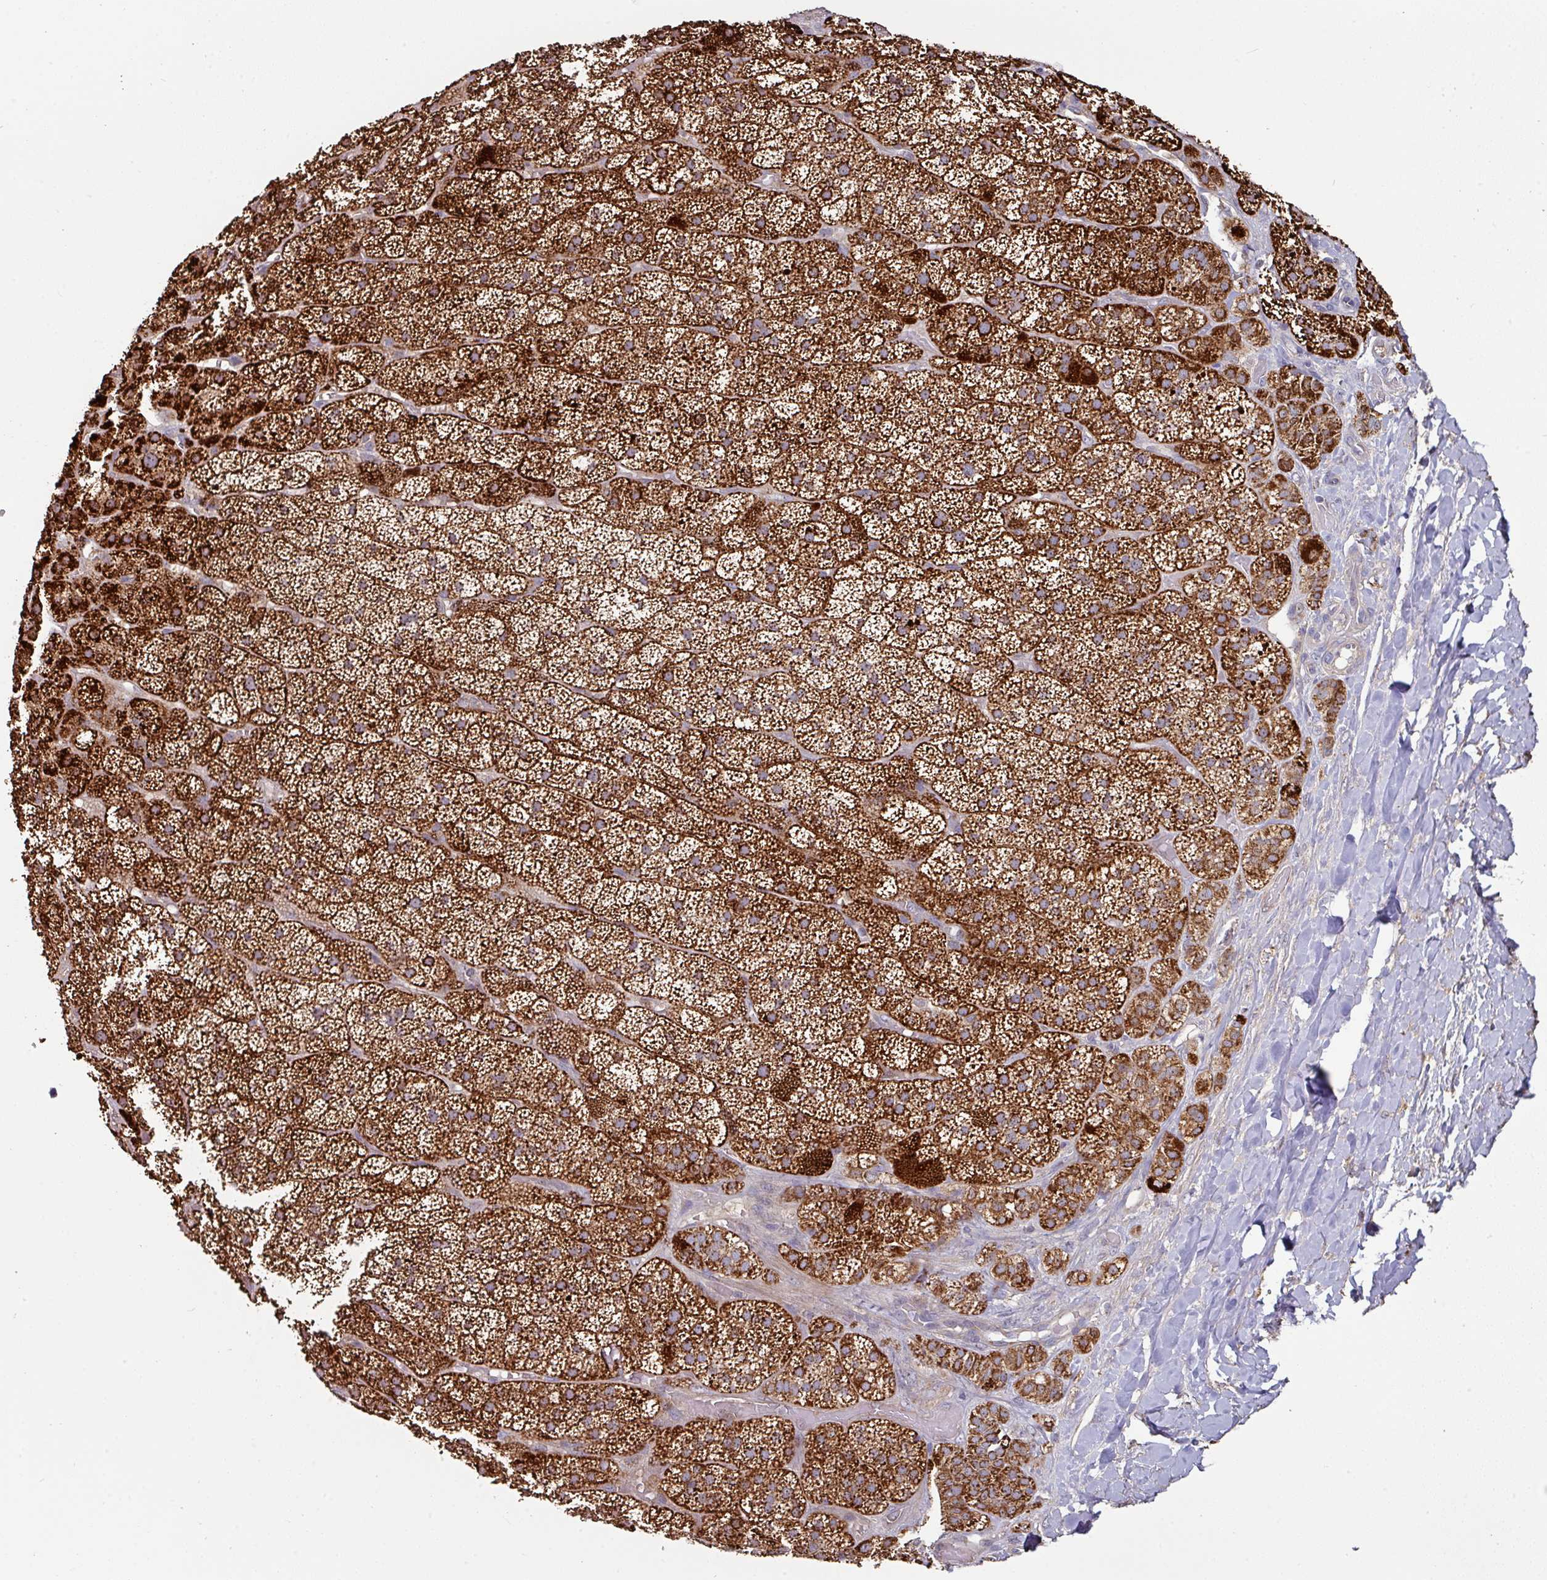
{"staining": {"intensity": "strong", "quantity": ">75%", "location": "cytoplasmic/membranous"}, "tissue": "adrenal gland", "cell_type": "Glandular cells", "image_type": "normal", "snomed": [{"axis": "morphology", "description": "Normal tissue, NOS"}, {"axis": "topography", "description": "Adrenal gland"}], "caption": "Adrenal gland stained with DAB immunohistochemistry exhibits high levels of strong cytoplasmic/membranous expression in approximately >75% of glandular cells.", "gene": "OR2D3", "patient": {"sex": "male", "age": 57}}